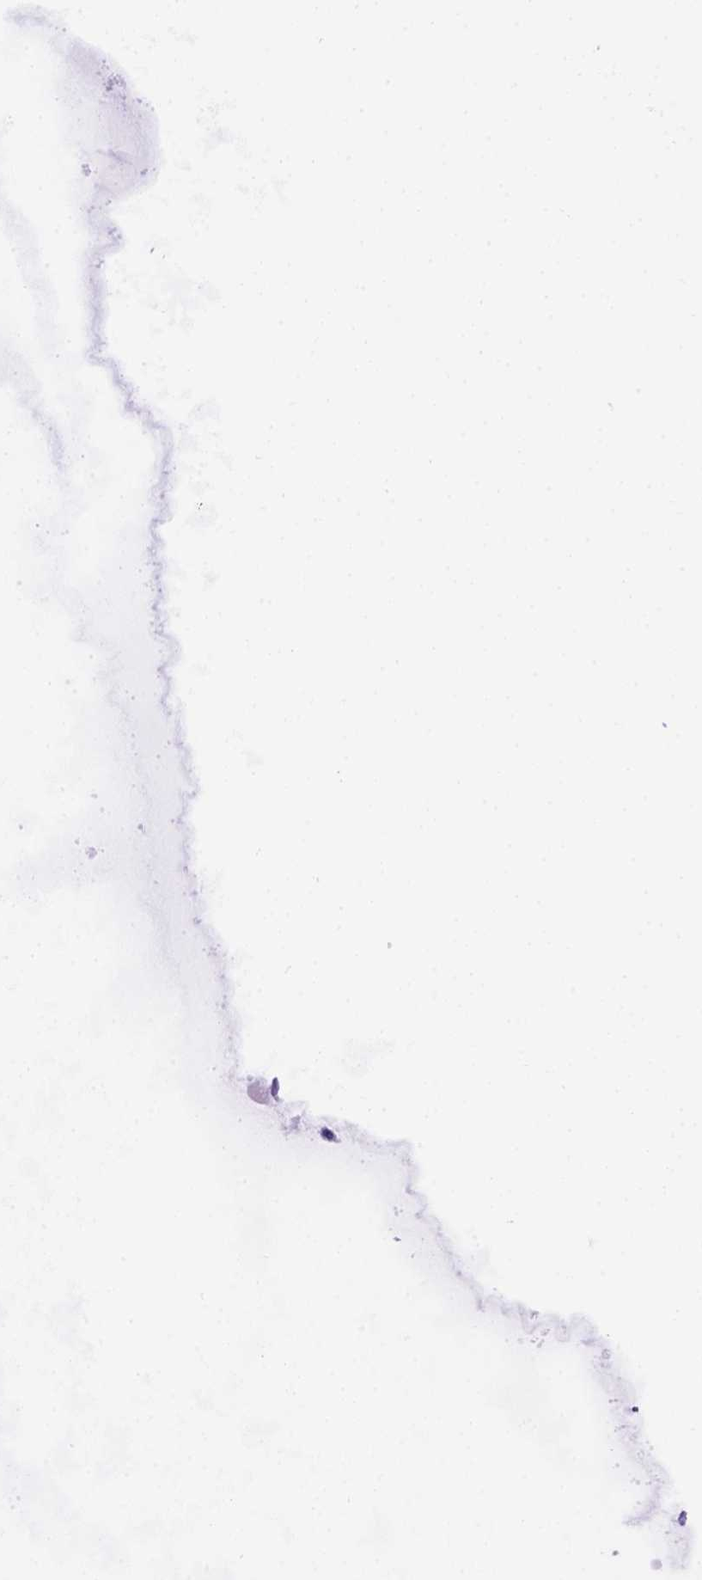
{"staining": {"intensity": "negative", "quantity": "none", "location": "none"}, "tissue": "ovarian cancer", "cell_type": "Tumor cells", "image_type": "cancer", "snomed": [{"axis": "morphology", "description": "Cystadenocarcinoma, mucinous, NOS"}, {"axis": "topography", "description": "Ovary"}], "caption": "Immunohistochemical staining of human ovarian cancer (mucinous cystadenocarcinoma) demonstrates no significant expression in tumor cells. (Immunohistochemistry, brightfield microscopy, high magnification).", "gene": "ADAM12", "patient": {"sex": "female", "age": 41}}